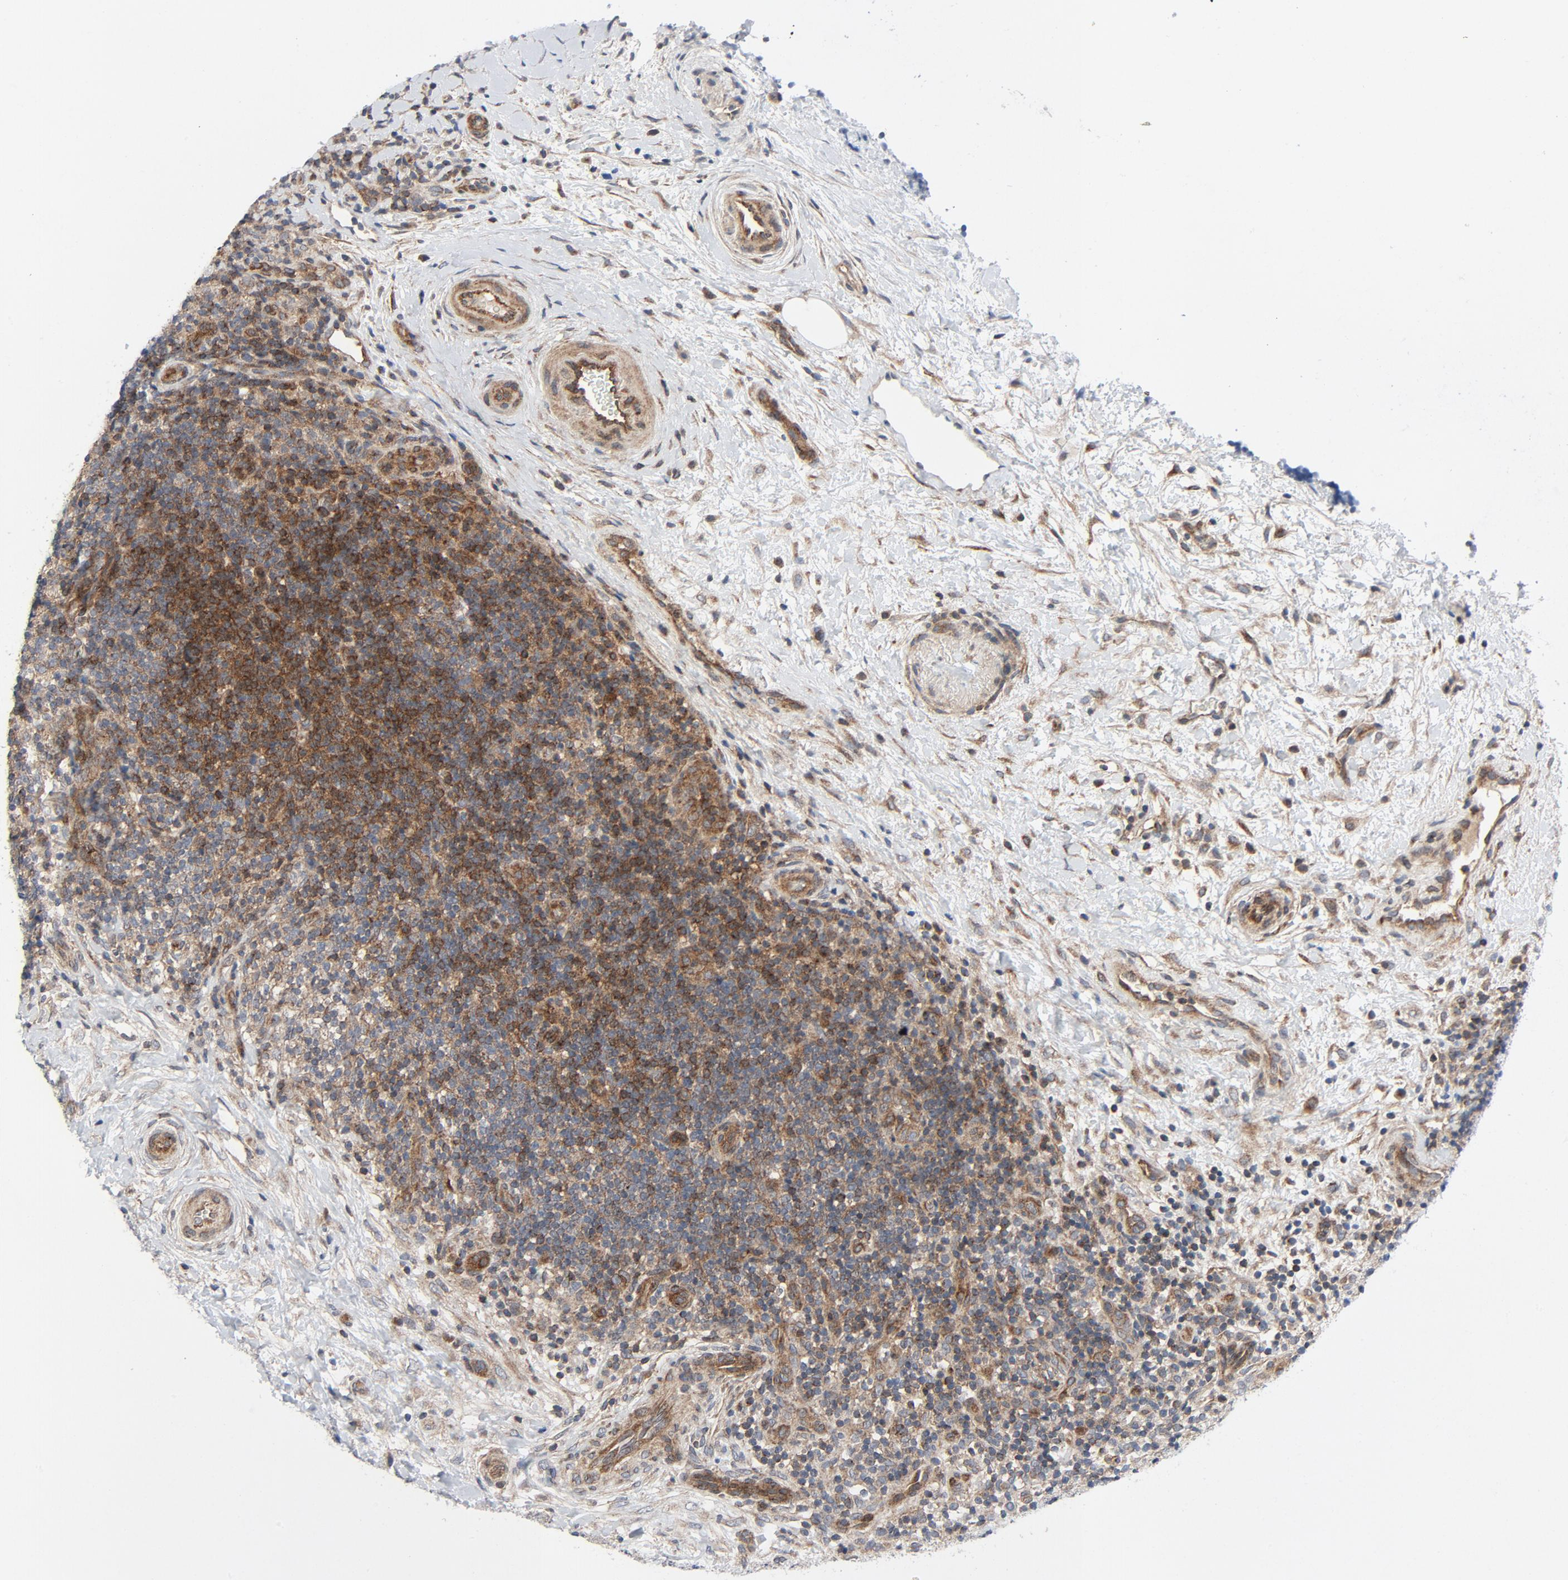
{"staining": {"intensity": "moderate", "quantity": "25%-75%", "location": "cytoplasmic/membranous"}, "tissue": "lymphoma", "cell_type": "Tumor cells", "image_type": "cancer", "snomed": [{"axis": "morphology", "description": "Malignant lymphoma, non-Hodgkin's type, Low grade"}, {"axis": "topography", "description": "Lymph node"}], "caption": "High-magnification brightfield microscopy of low-grade malignant lymphoma, non-Hodgkin's type stained with DAB (3,3'-diaminobenzidine) (brown) and counterstained with hematoxylin (blue). tumor cells exhibit moderate cytoplasmic/membranous positivity is seen in approximately25%-75% of cells.", "gene": "TSG101", "patient": {"sex": "female", "age": 76}}